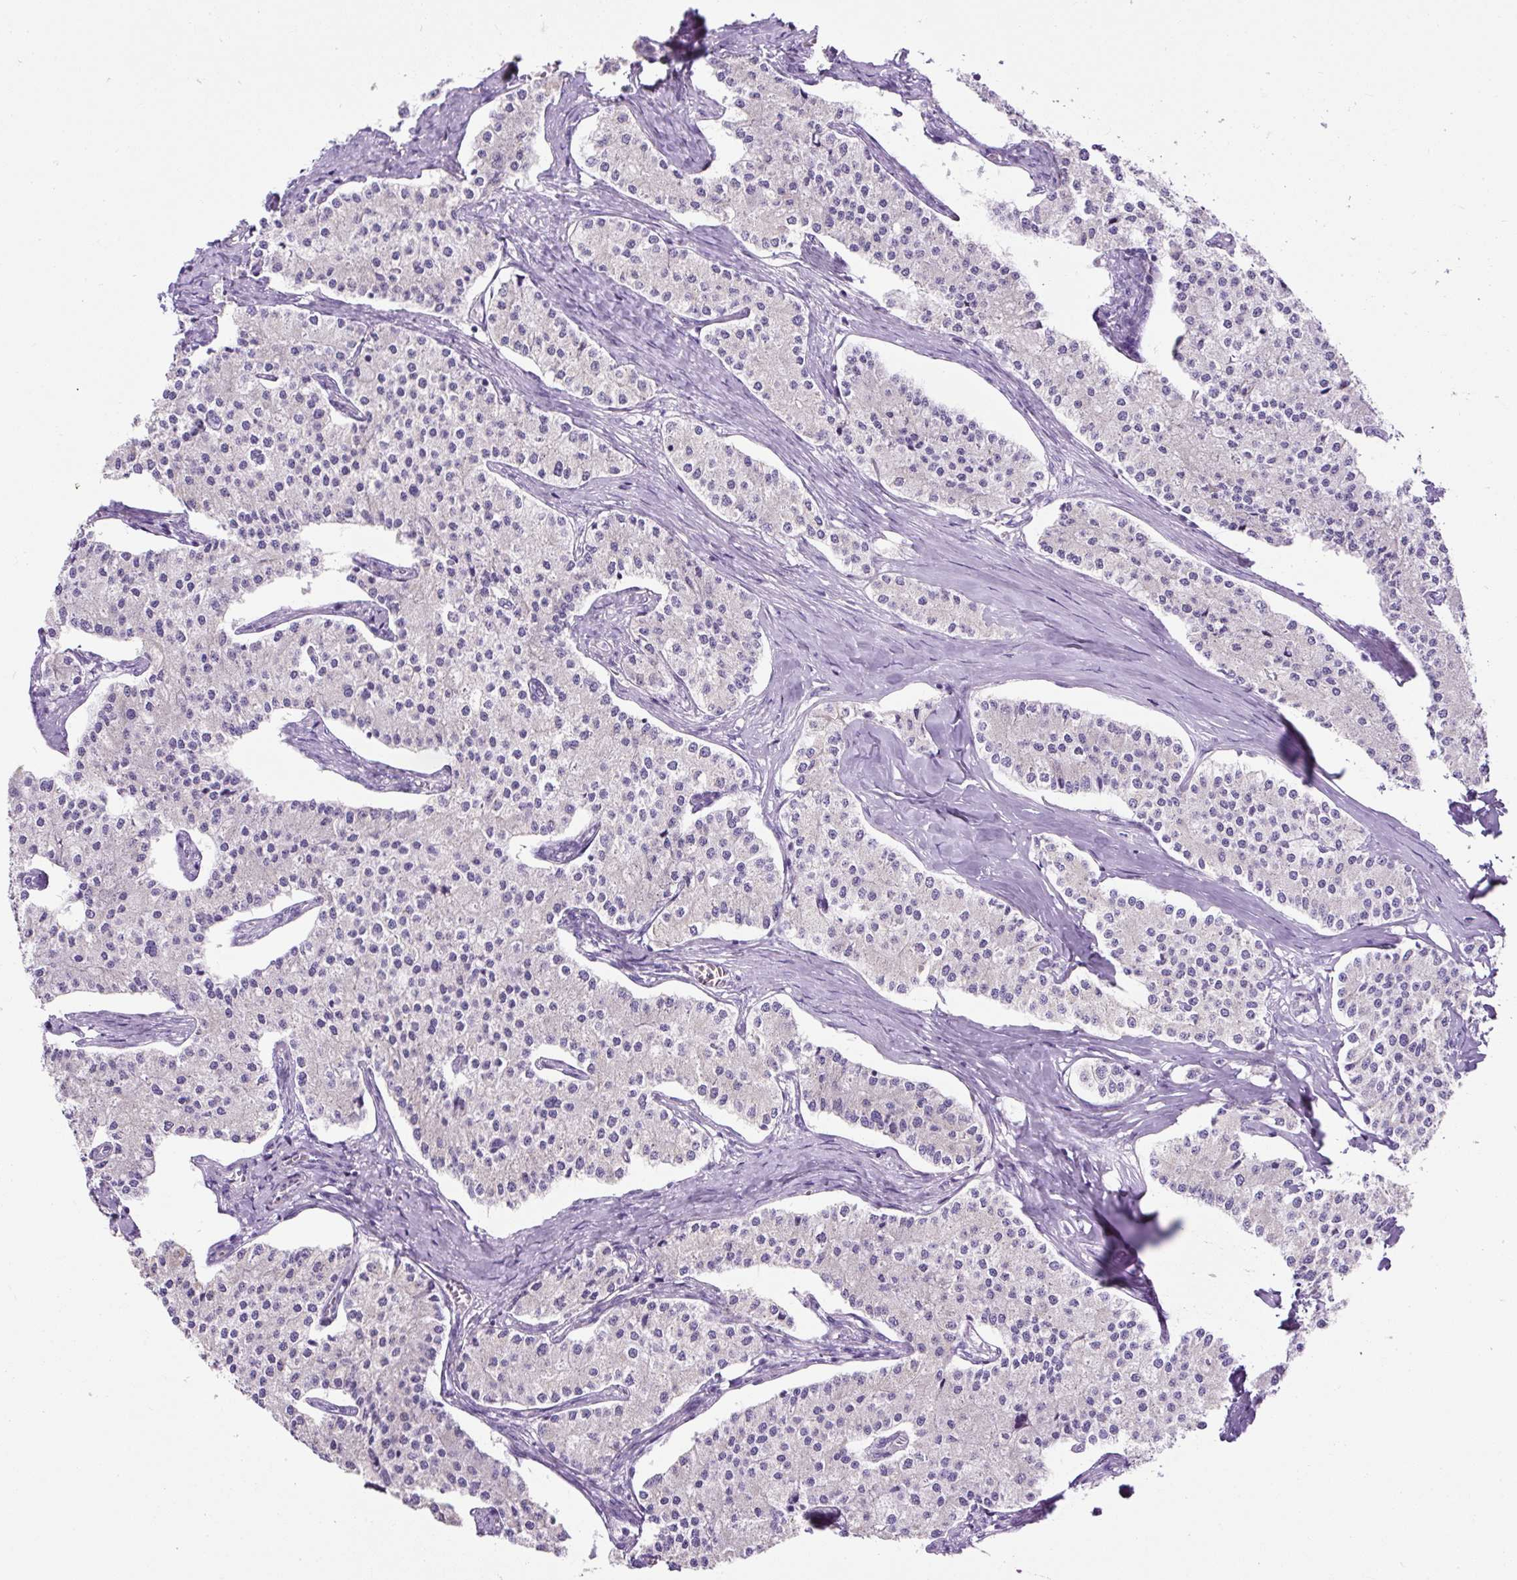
{"staining": {"intensity": "negative", "quantity": "none", "location": "none"}, "tissue": "carcinoid", "cell_type": "Tumor cells", "image_type": "cancer", "snomed": [{"axis": "morphology", "description": "Carcinoid, malignant, NOS"}, {"axis": "topography", "description": "Colon"}], "caption": "Human malignant carcinoid stained for a protein using IHC displays no positivity in tumor cells.", "gene": "C2CD4C", "patient": {"sex": "female", "age": 52}}